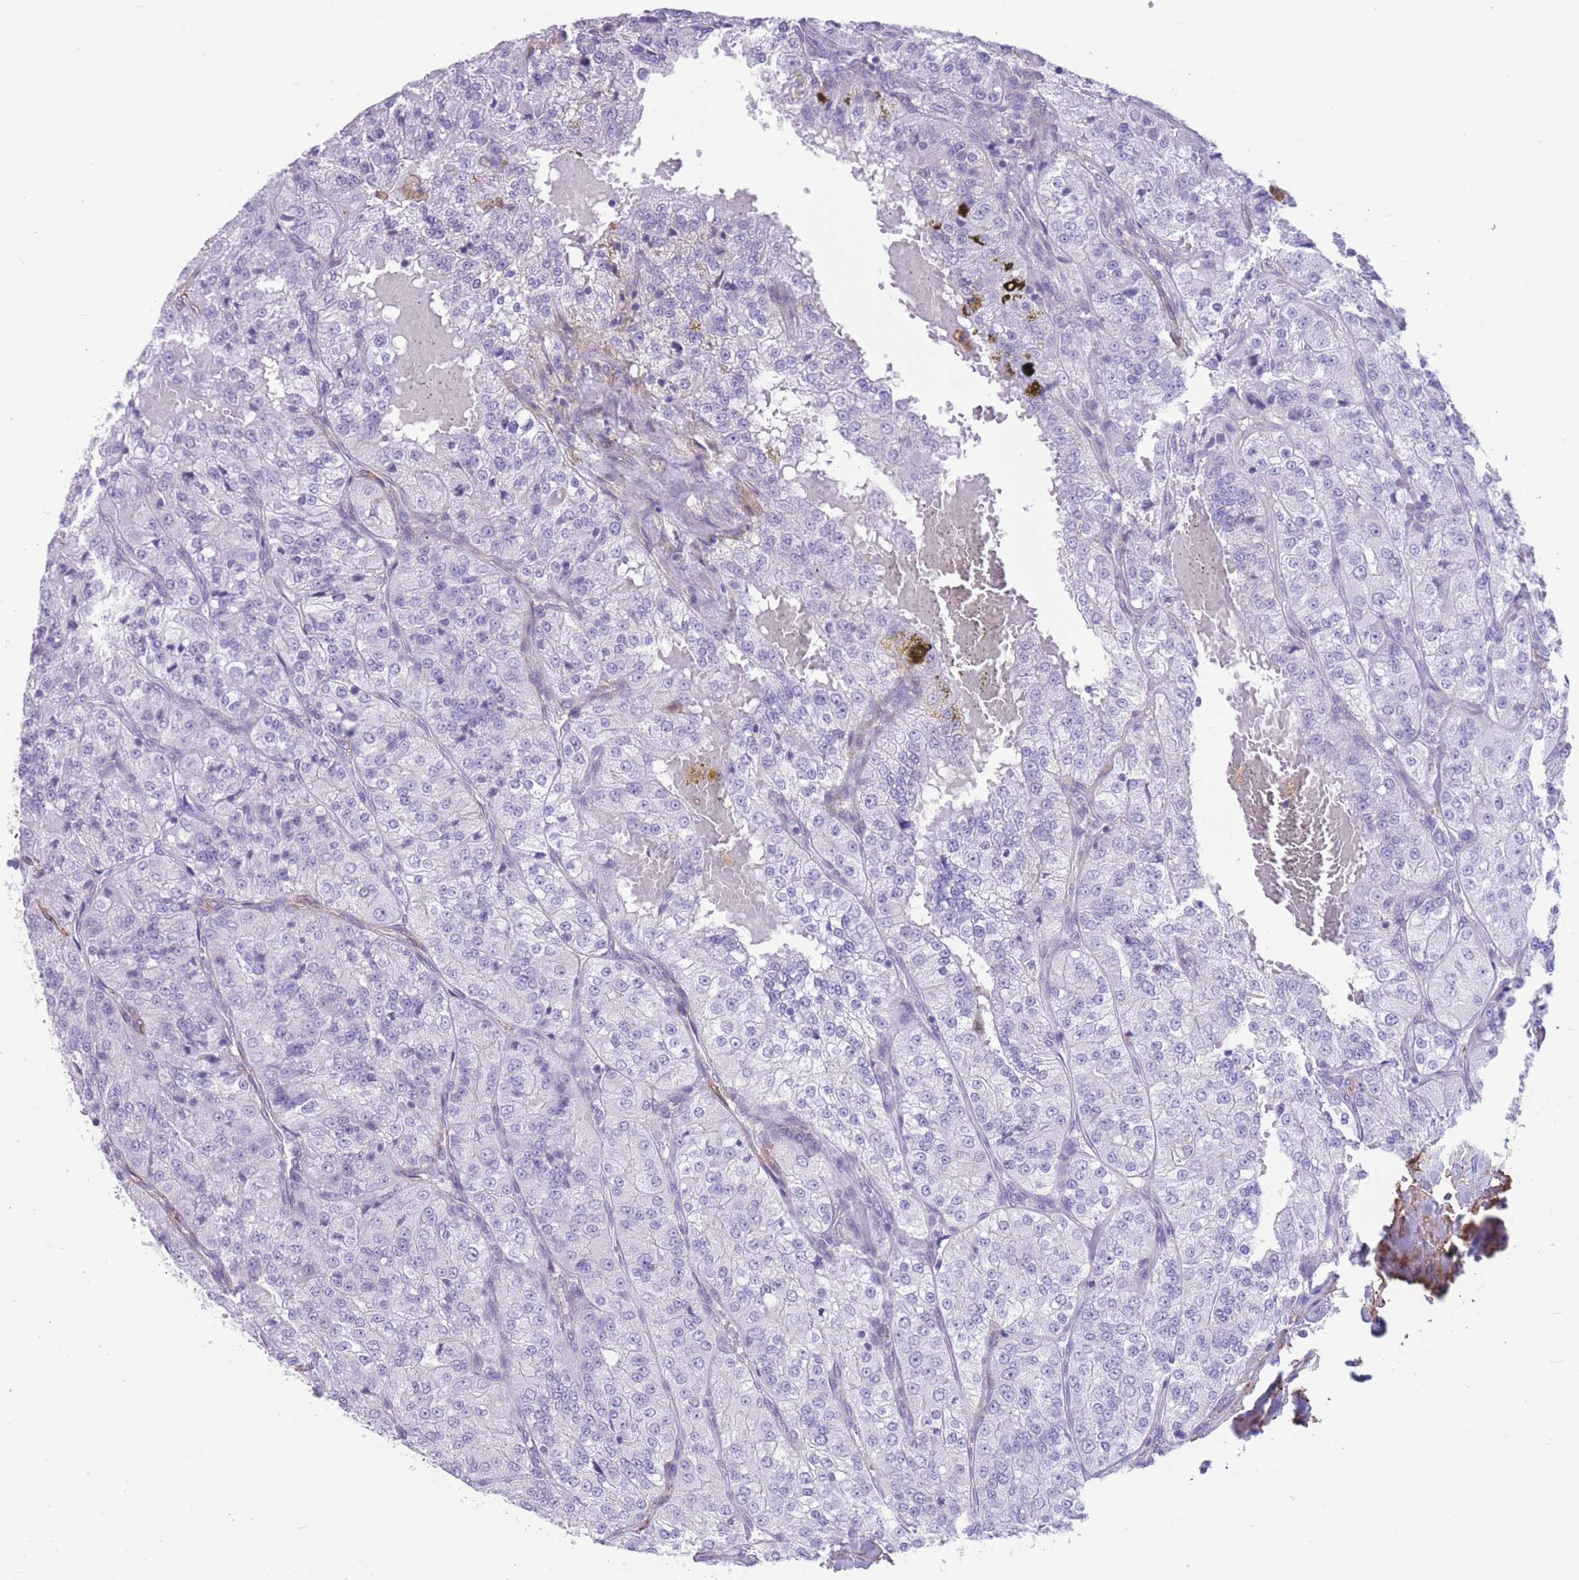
{"staining": {"intensity": "negative", "quantity": "none", "location": "none"}, "tissue": "renal cancer", "cell_type": "Tumor cells", "image_type": "cancer", "snomed": [{"axis": "morphology", "description": "Adenocarcinoma, NOS"}, {"axis": "topography", "description": "Kidney"}], "caption": "Human renal cancer (adenocarcinoma) stained for a protein using IHC demonstrates no expression in tumor cells.", "gene": "DPYD", "patient": {"sex": "female", "age": 63}}